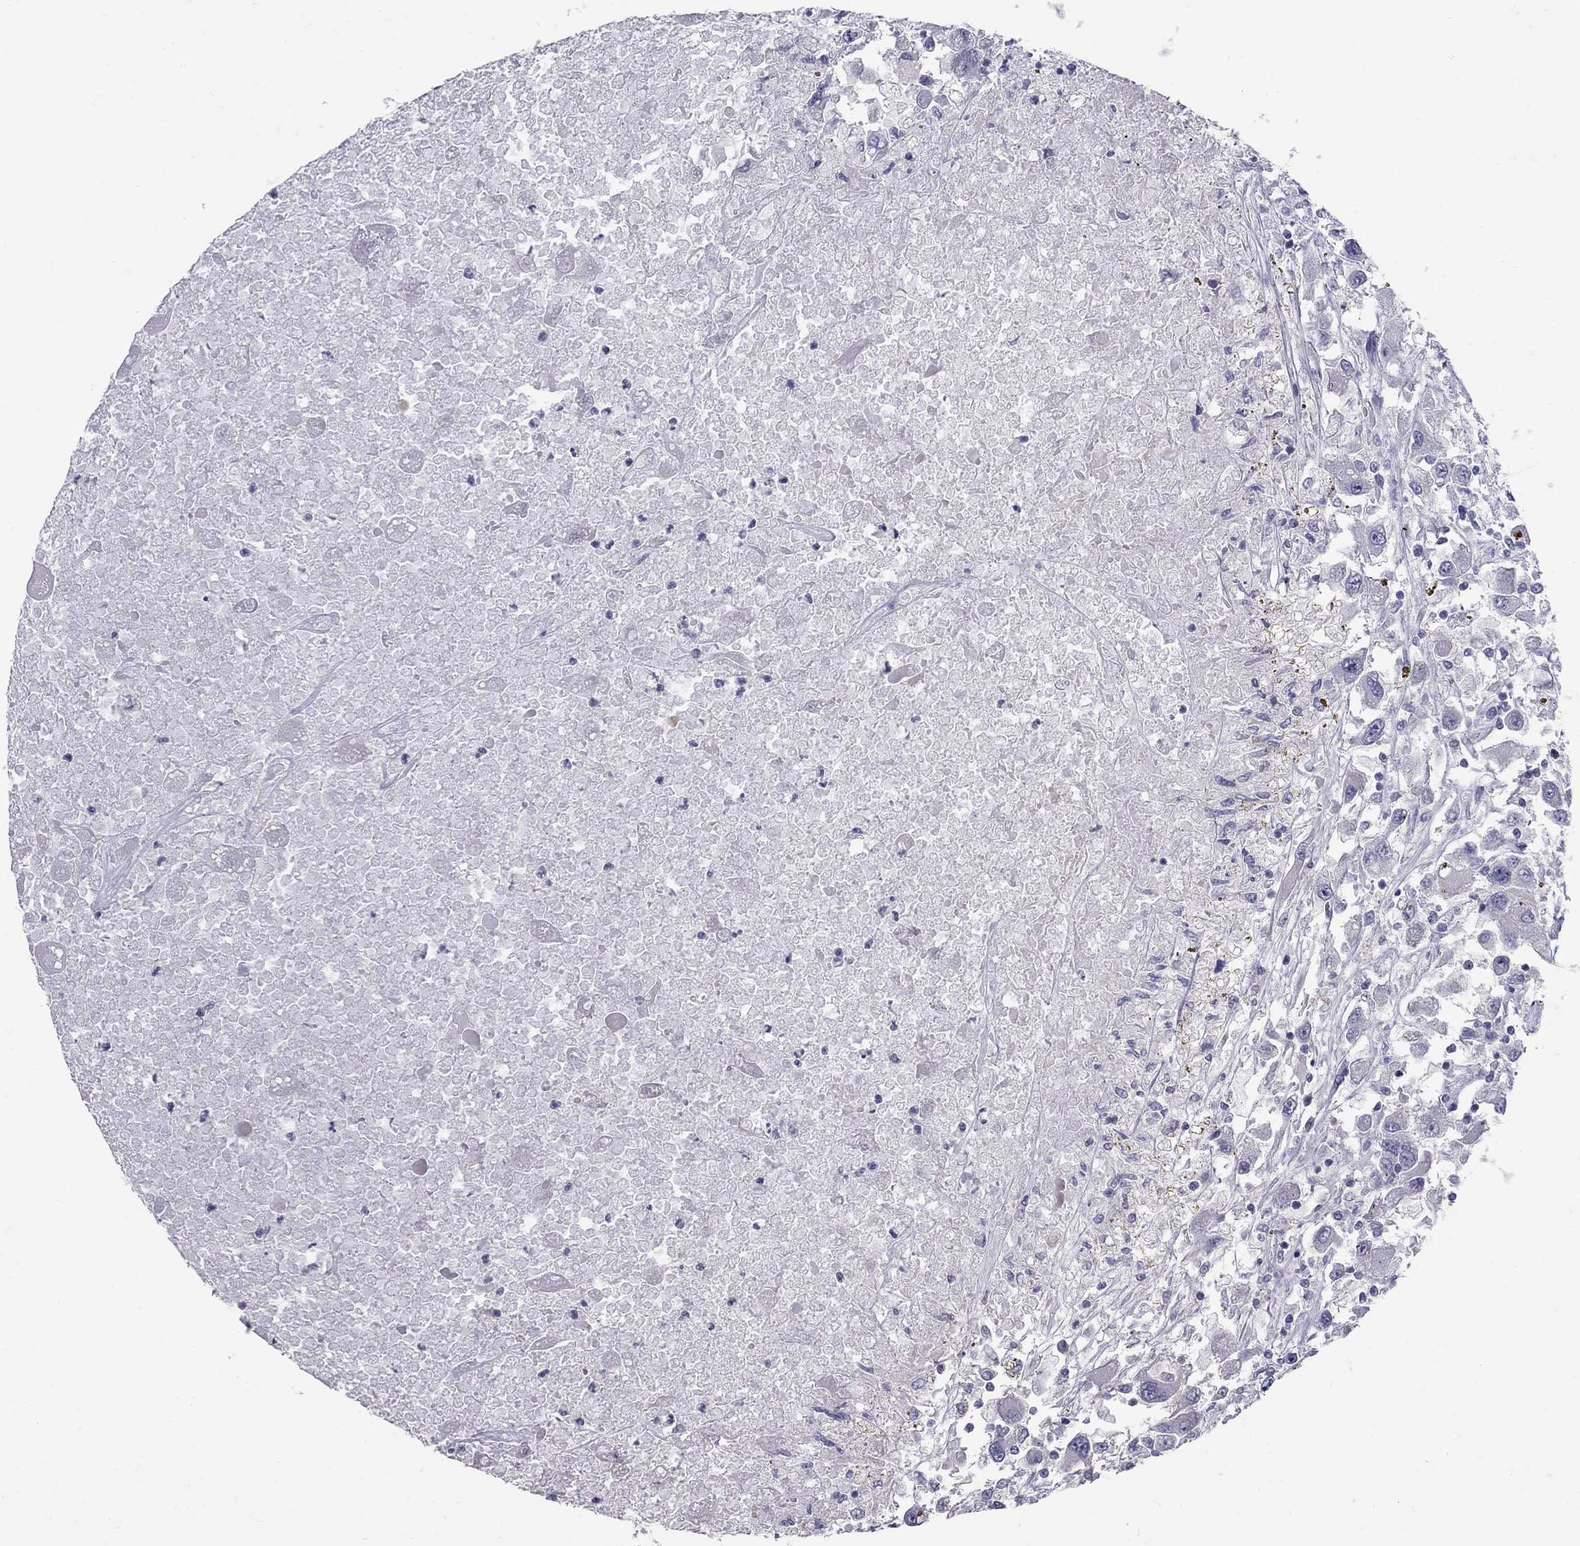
{"staining": {"intensity": "negative", "quantity": "none", "location": "none"}, "tissue": "renal cancer", "cell_type": "Tumor cells", "image_type": "cancer", "snomed": [{"axis": "morphology", "description": "Adenocarcinoma, NOS"}, {"axis": "topography", "description": "Kidney"}], "caption": "Protein analysis of renal cancer (adenocarcinoma) demonstrates no significant staining in tumor cells.", "gene": "NRARP", "patient": {"sex": "female", "age": 67}}